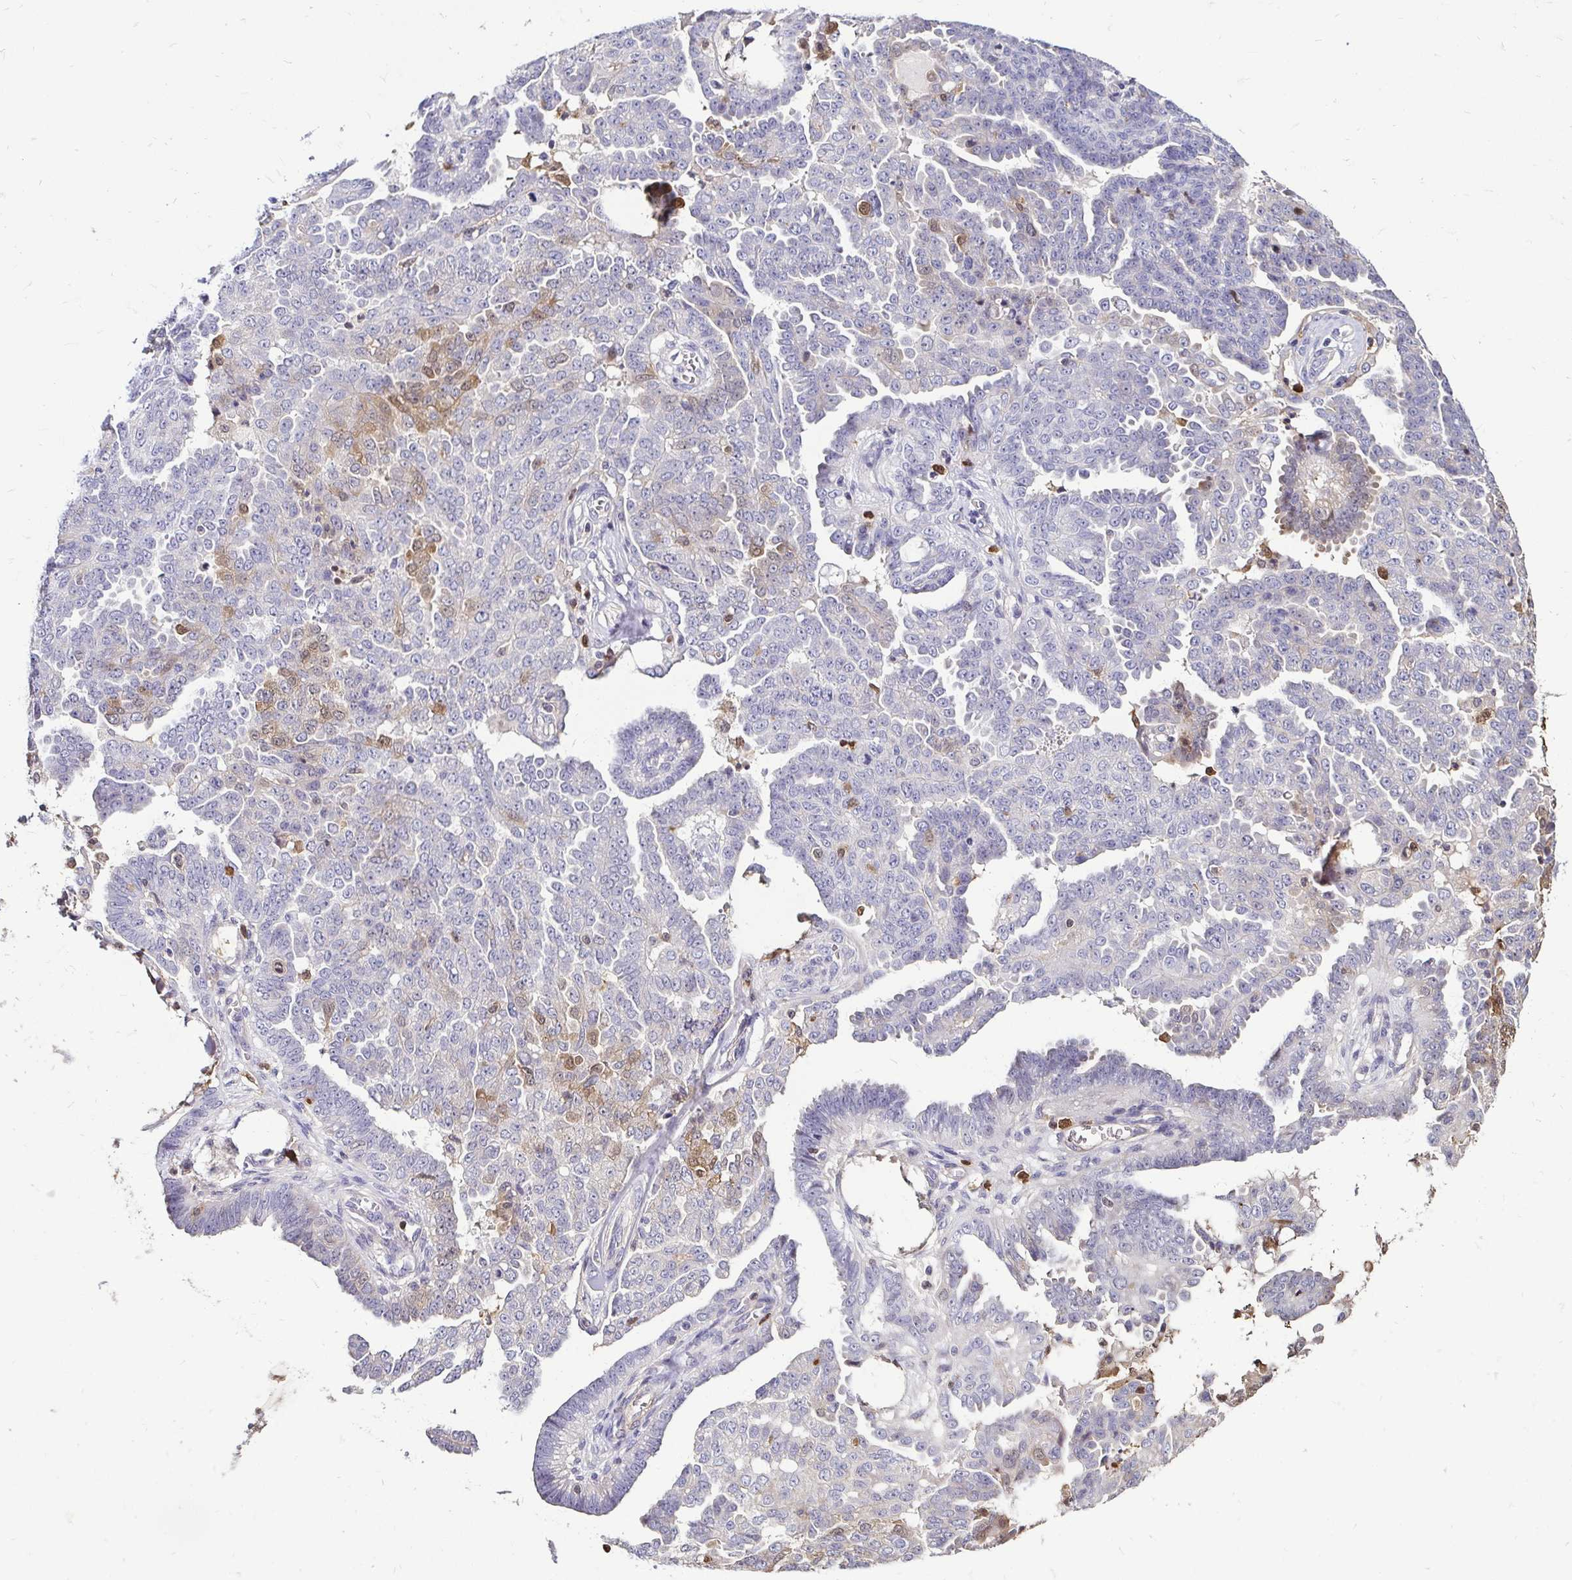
{"staining": {"intensity": "weak", "quantity": "<25%", "location": "cytoplasmic/membranous,nuclear"}, "tissue": "ovarian cancer", "cell_type": "Tumor cells", "image_type": "cancer", "snomed": [{"axis": "morphology", "description": "Cystadenocarcinoma, serous, NOS"}, {"axis": "topography", "description": "Ovary"}], "caption": "Micrograph shows no protein staining in tumor cells of ovarian cancer tissue.", "gene": "ZFP1", "patient": {"sex": "female", "age": 71}}